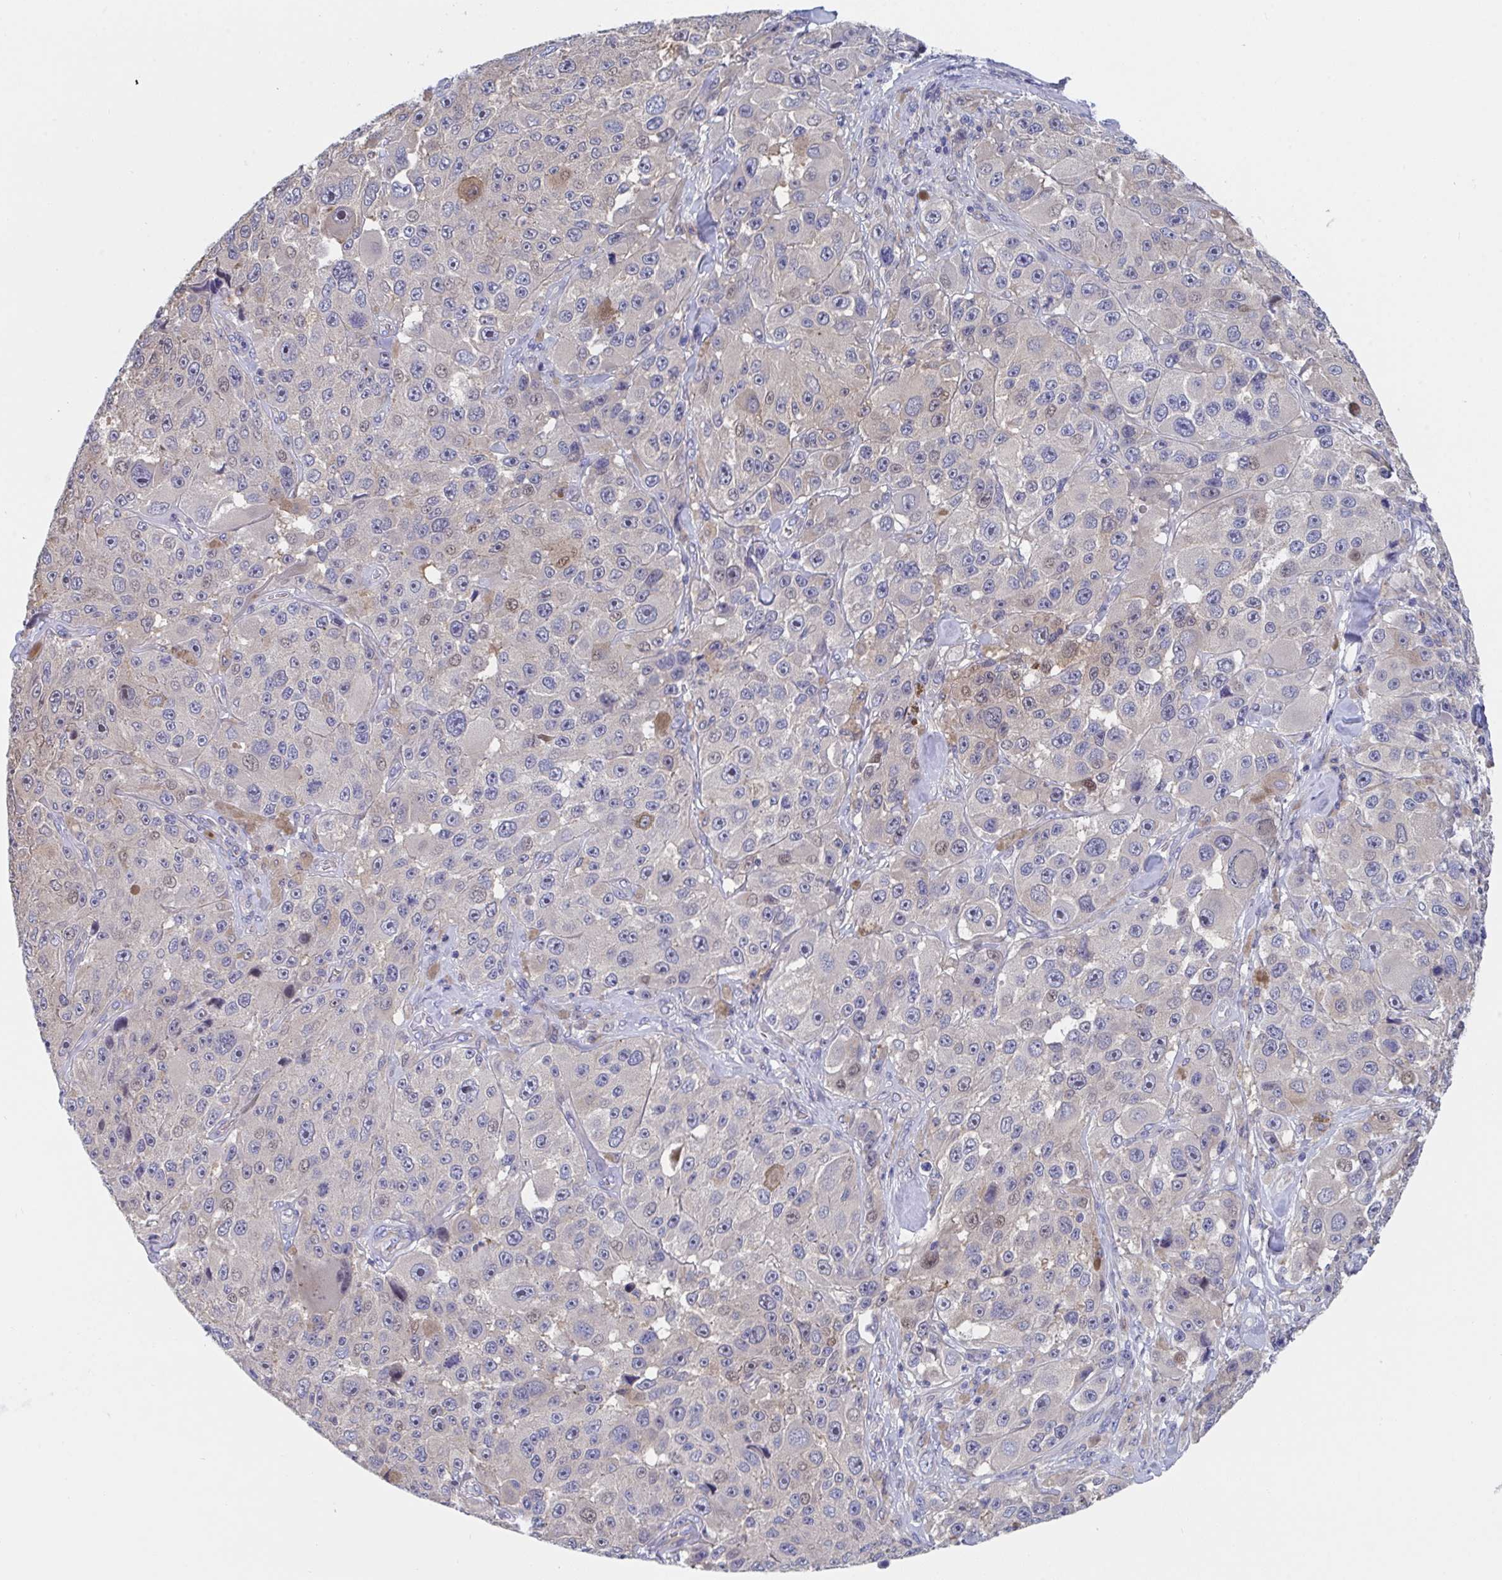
{"staining": {"intensity": "moderate", "quantity": "<25%", "location": "nuclear"}, "tissue": "melanoma", "cell_type": "Tumor cells", "image_type": "cancer", "snomed": [{"axis": "morphology", "description": "Malignant melanoma, Metastatic site"}, {"axis": "topography", "description": "Lymph node"}], "caption": "Immunohistochemistry photomicrograph of human melanoma stained for a protein (brown), which reveals low levels of moderate nuclear expression in about <25% of tumor cells.", "gene": "P2RX3", "patient": {"sex": "male", "age": 62}}